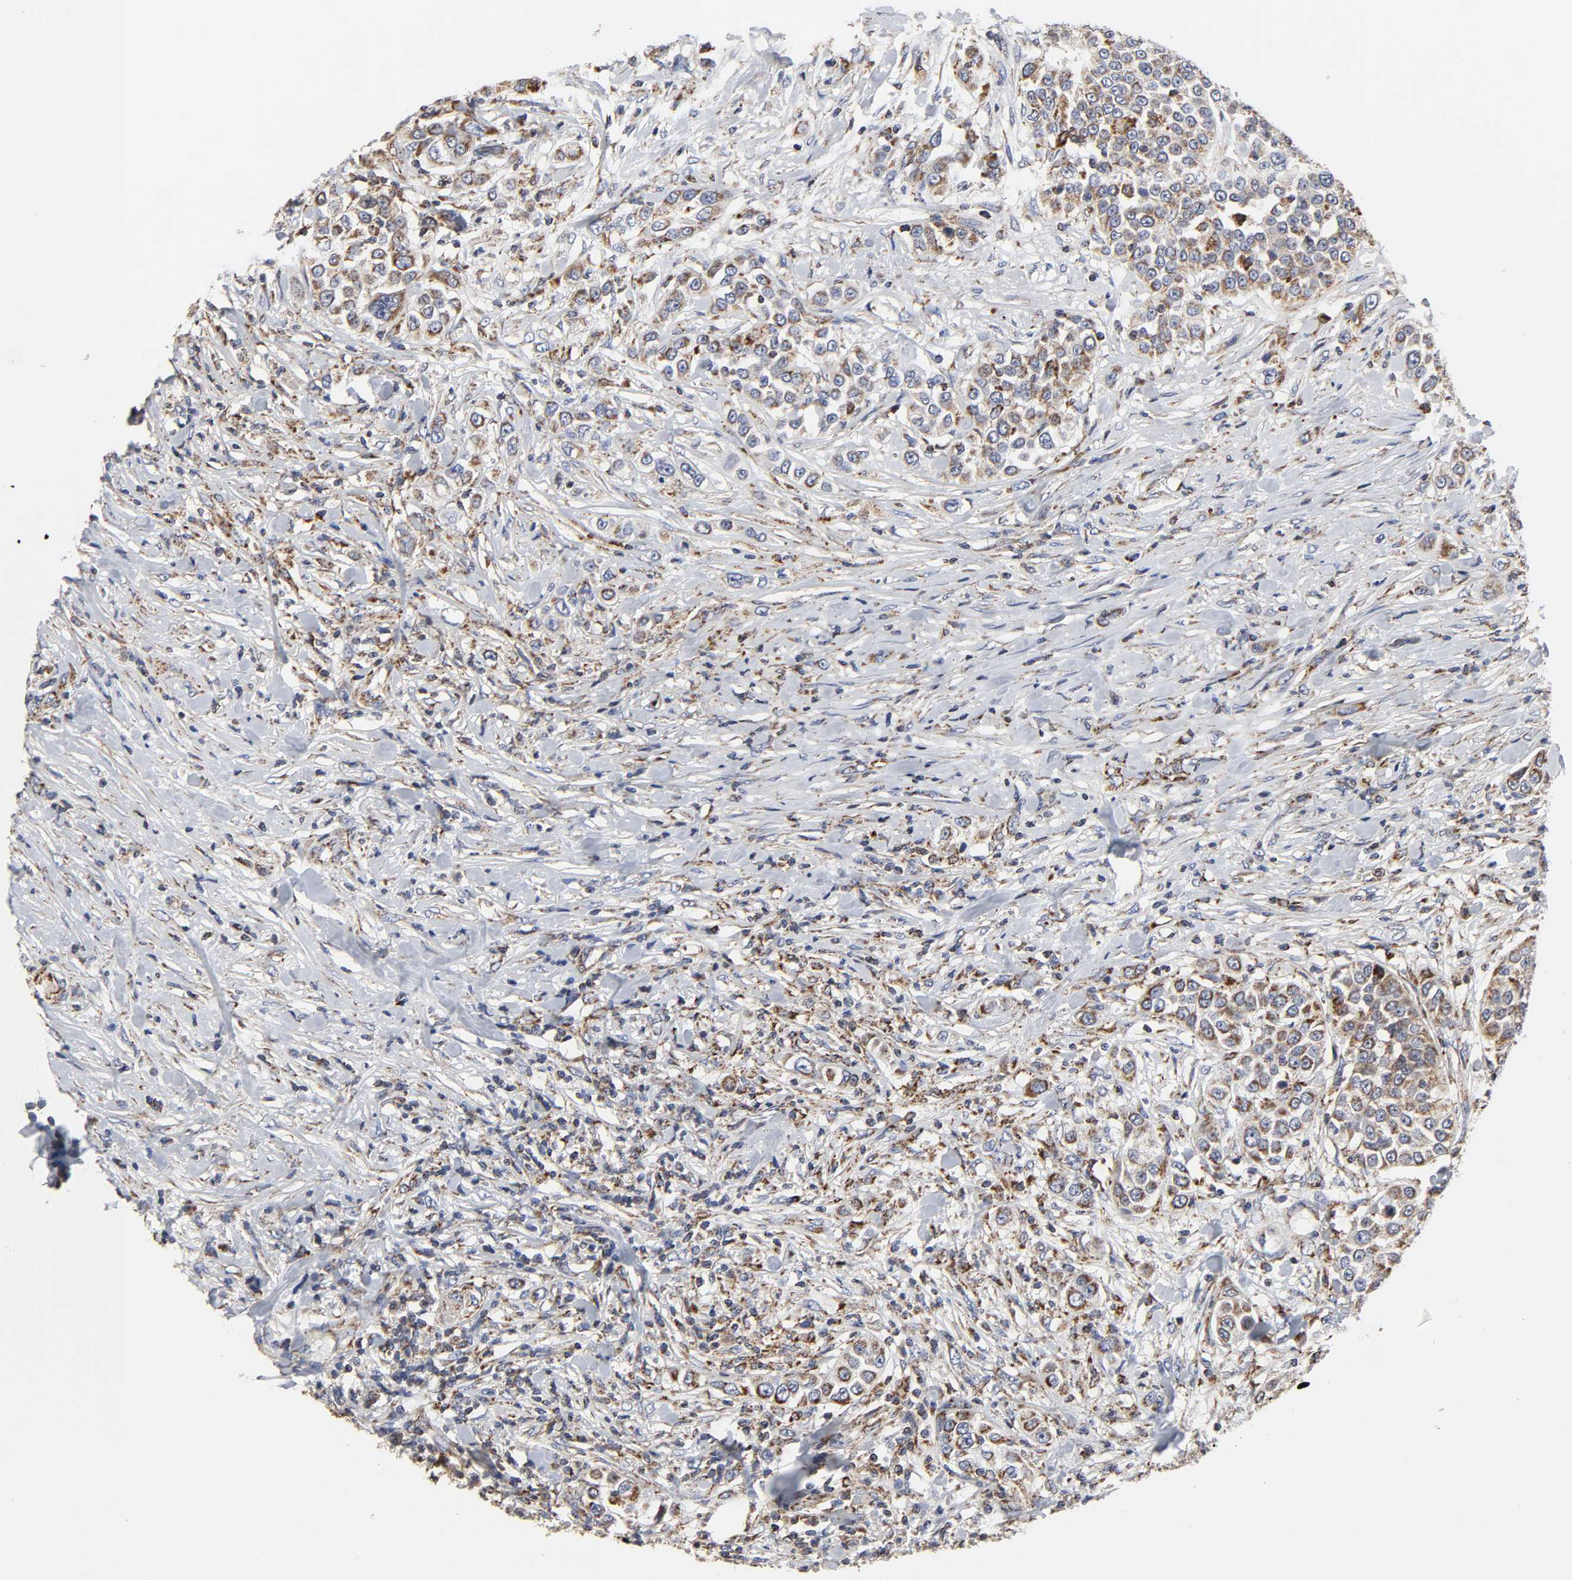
{"staining": {"intensity": "moderate", "quantity": ">75%", "location": "cytoplasmic/membranous"}, "tissue": "urothelial cancer", "cell_type": "Tumor cells", "image_type": "cancer", "snomed": [{"axis": "morphology", "description": "Urothelial carcinoma, High grade"}, {"axis": "topography", "description": "Urinary bladder"}], "caption": "Urothelial carcinoma (high-grade) tissue displays moderate cytoplasmic/membranous positivity in approximately >75% of tumor cells", "gene": "COX6B1", "patient": {"sex": "female", "age": 80}}